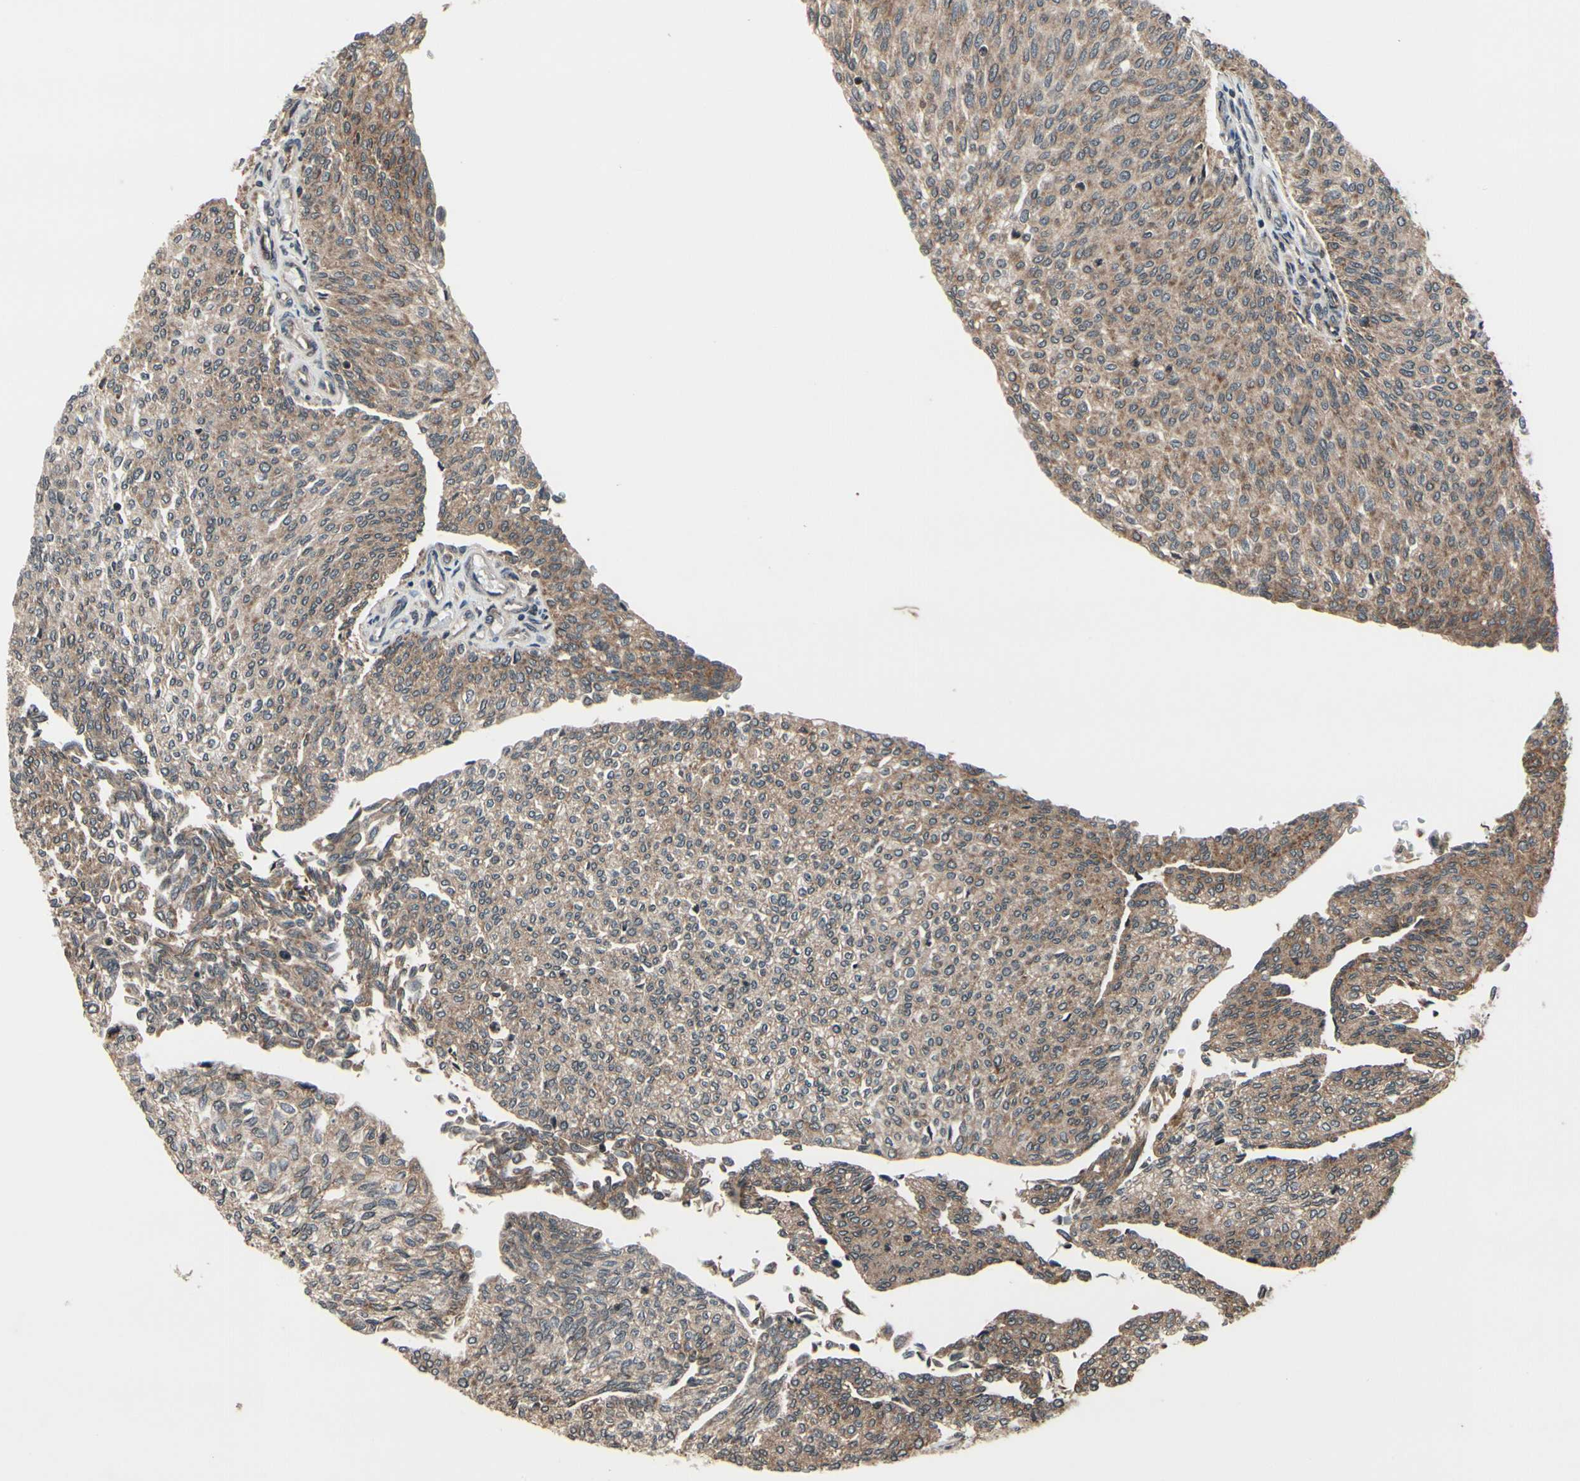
{"staining": {"intensity": "moderate", "quantity": ">75%", "location": "cytoplasmic/membranous"}, "tissue": "urothelial cancer", "cell_type": "Tumor cells", "image_type": "cancer", "snomed": [{"axis": "morphology", "description": "Urothelial carcinoma, Low grade"}, {"axis": "topography", "description": "Urinary bladder"}], "caption": "A brown stain highlights moderate cytoplasmic/membranous staining of a protein in human urothelial carcinoma (low-grade) tumor cells.", "gene": "MBTPS2", "patient": {"sex": "female", "age": 79}}